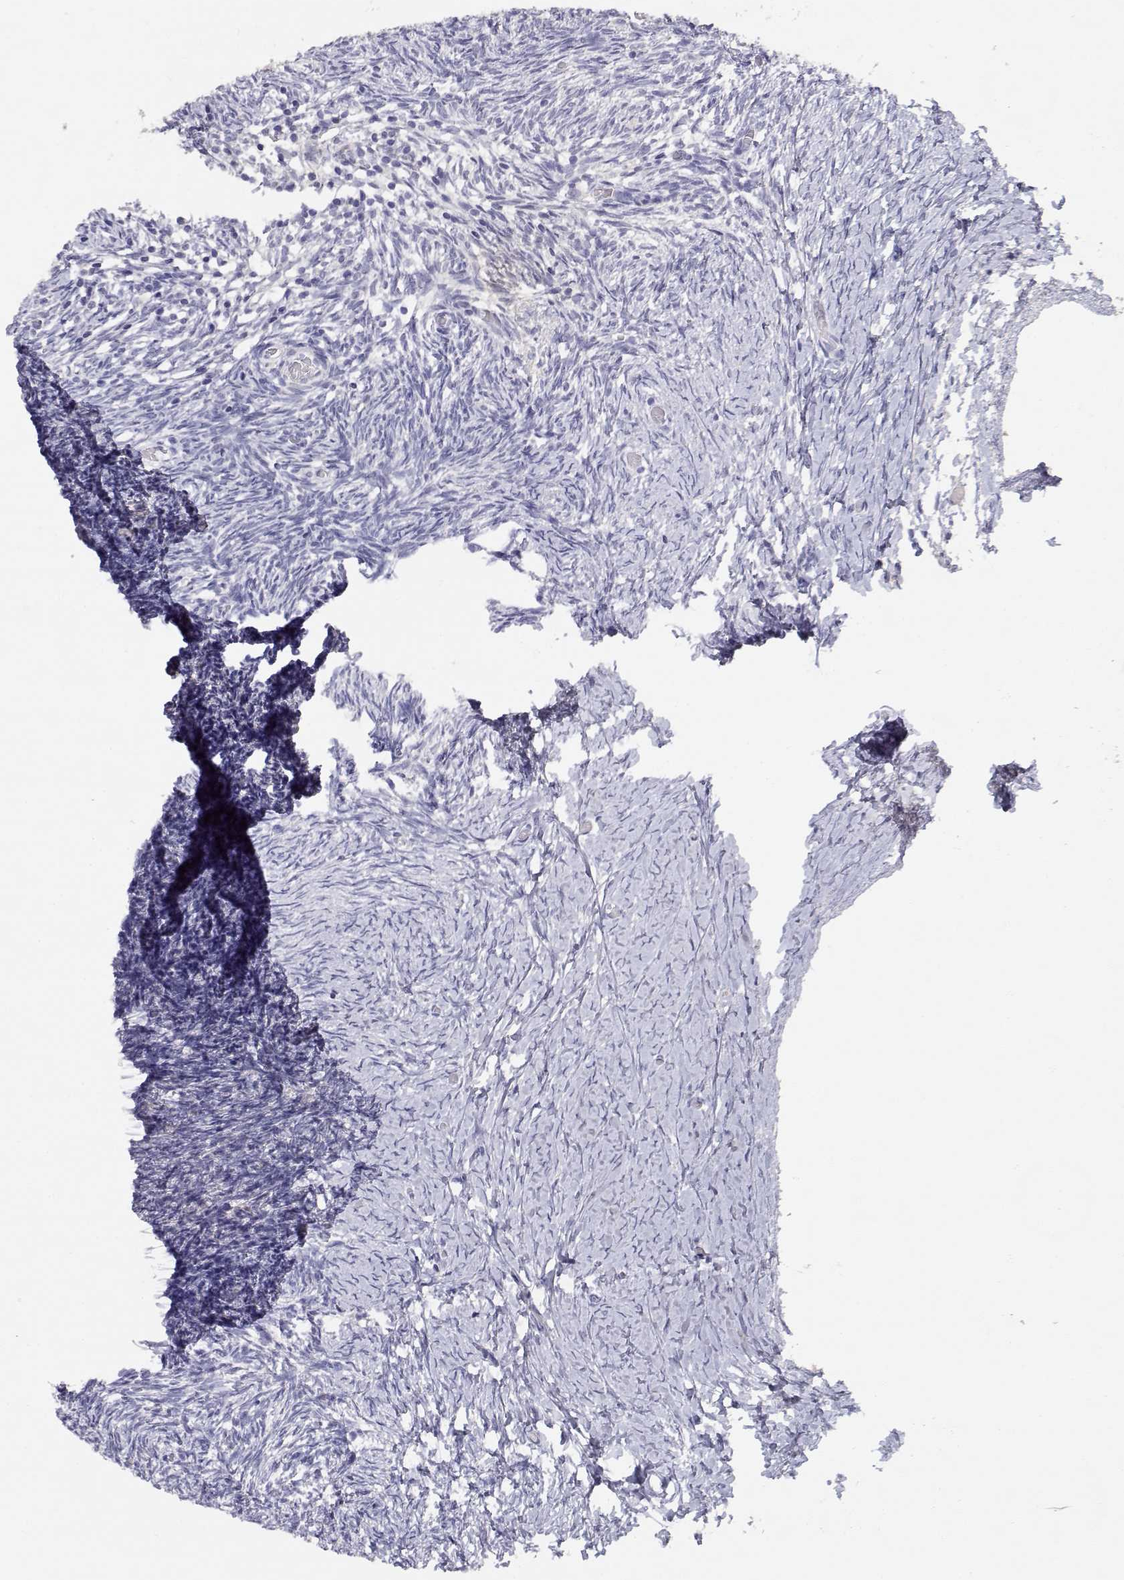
{"staining": {"intensity": "negative", "quantity": "none", "location": "none"}, "tissue": "ovary", "cell_type": "Follicle cells", "image_type": "normal", "snomed": [{"axis": "morphology", "description": "Normal tissue, NOS"}, {"axis": "topography", "description": "Ovary"}], "caption": "A photomicrograph of ovary stained for a protein displays no brown staining in follicle cells.", "gene": "ADA", "patient": {"sex": "female", "age": 39}}